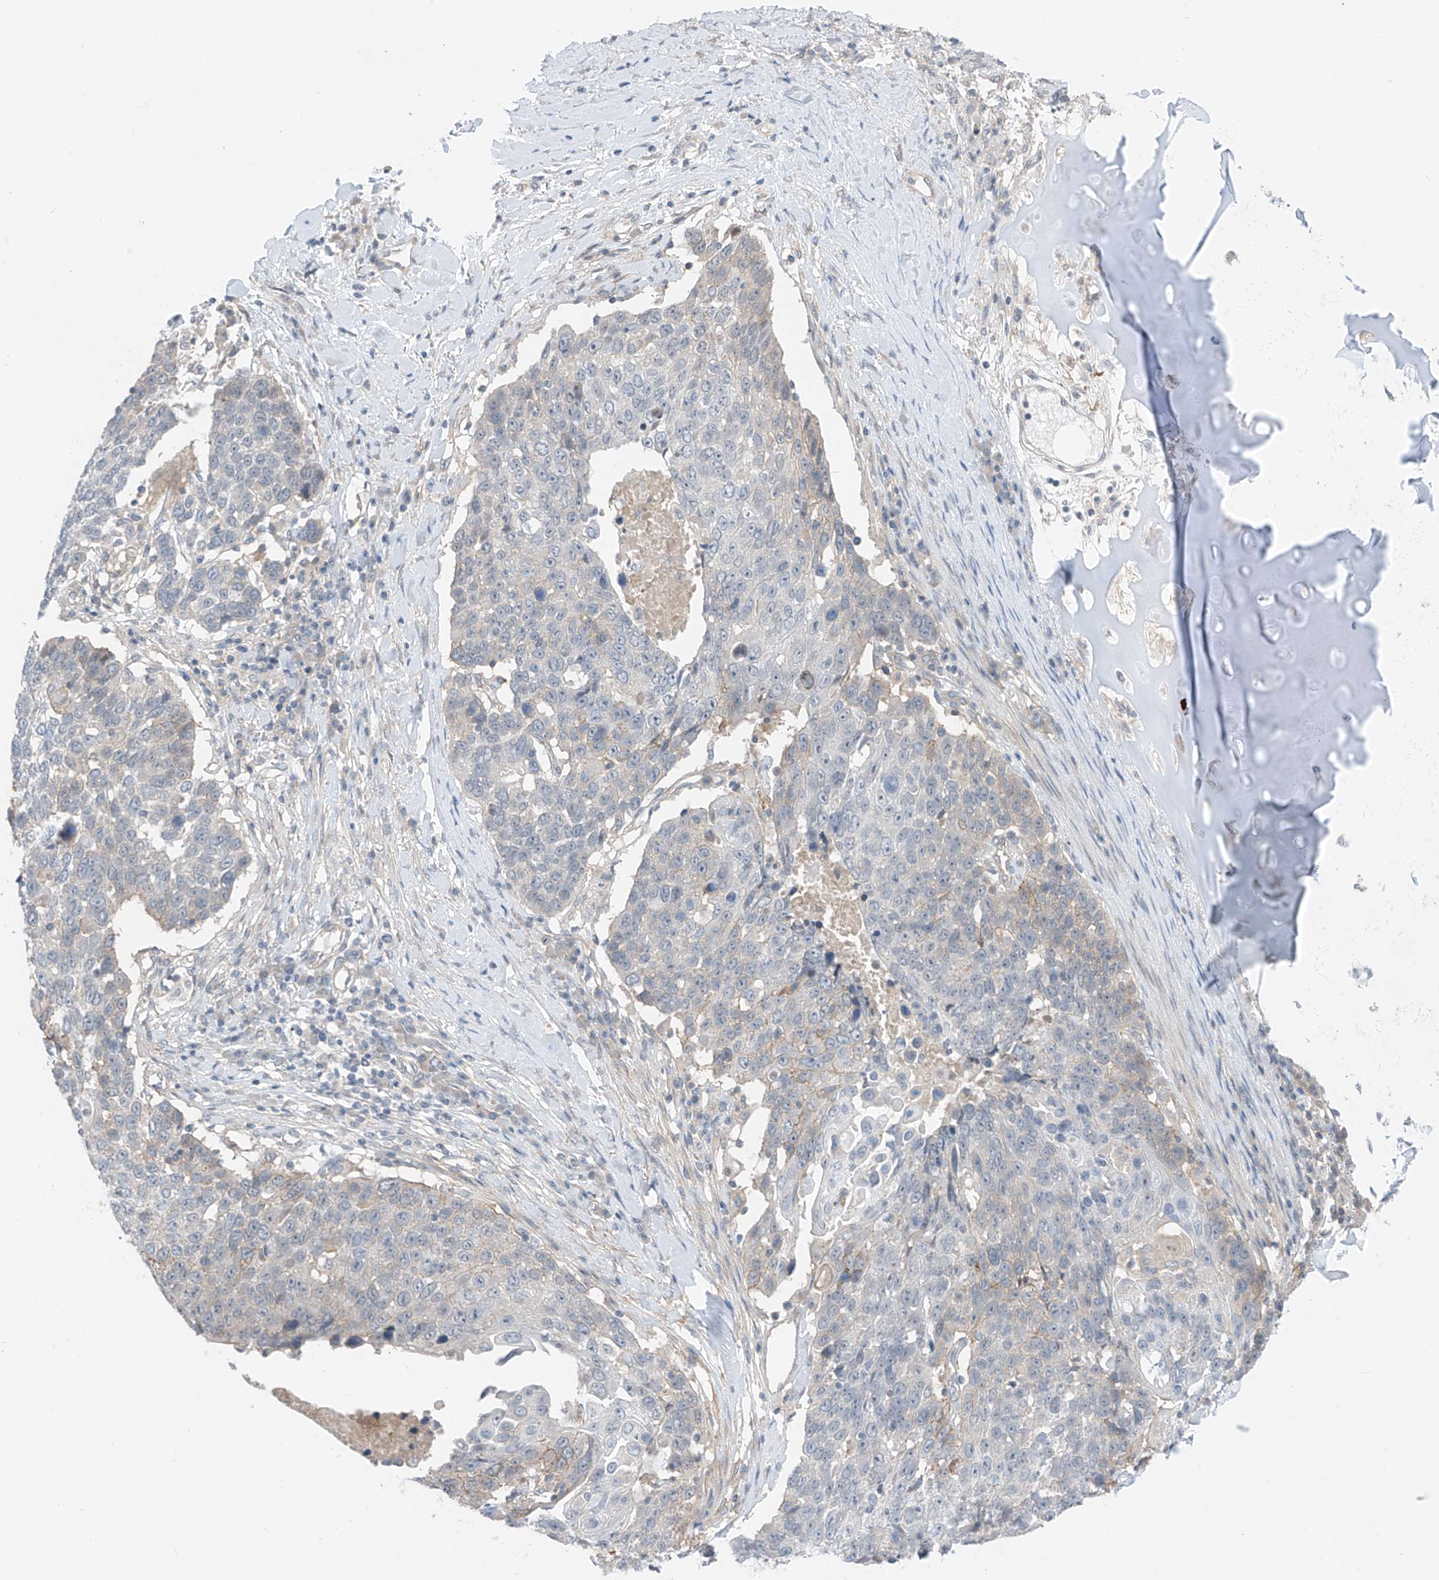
{"staining": {"intensity": "negative", "quantity": "none", "location": "none"}, "tissue": "lung cancer", "cell_type": "Tumor cells", "image_type": "cancer", "snomed": [{"axis": "morphology", "description": "Squamous cell carcinoma, NOS"}, {"axis": "topography", "description": "Lung"}], "caption": "Tumor cells are negative for protein expression in human lung cancer (squamous cell carcinoma). The staining was performed using DAB to visualize the protein expression in brown, while the nuclei were stained in blue with hematoxylin (Magnification: 20x).", "gene": "ABLIM2", "patient": {"sex": "male", "age": 66}}